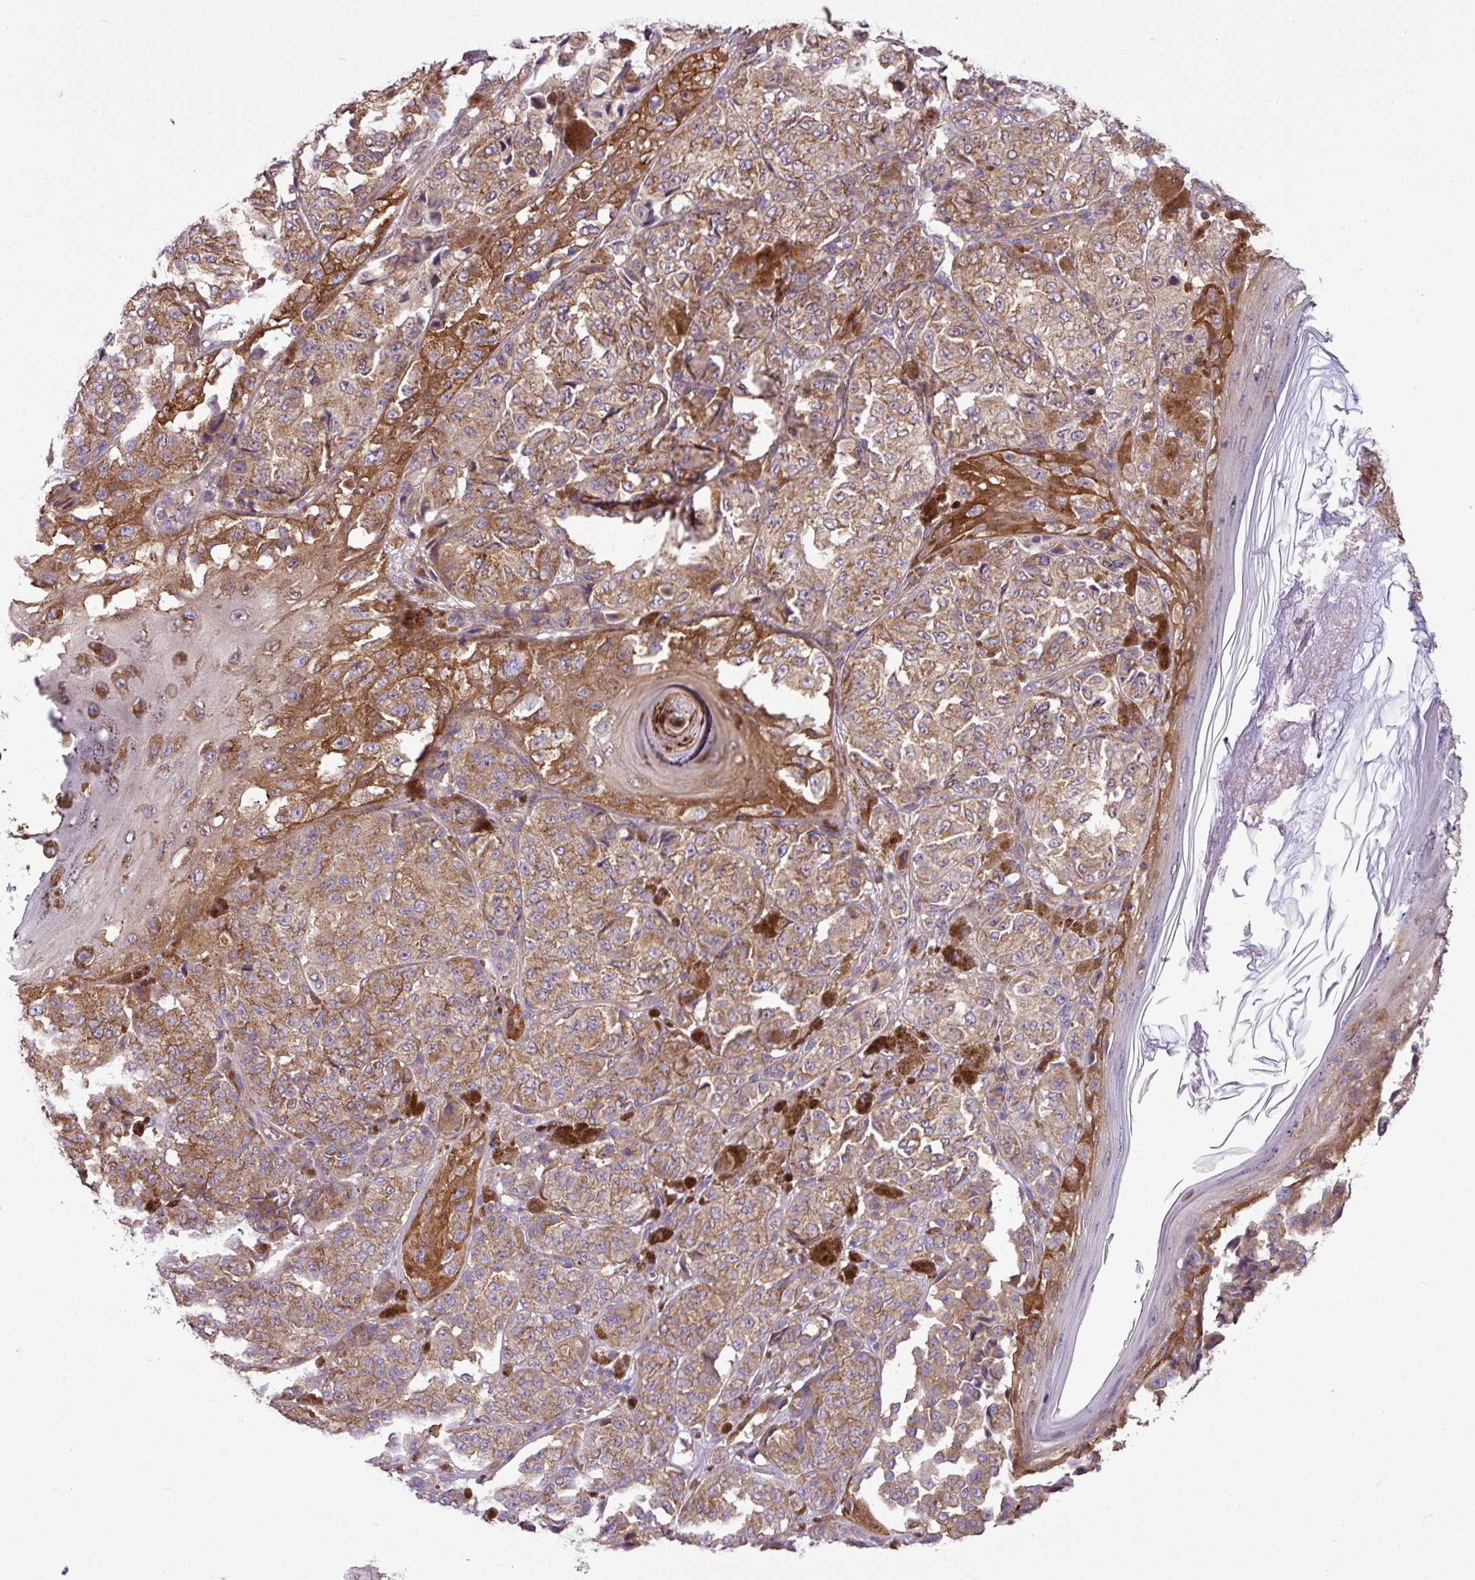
{"staining": {"intensity": "moderate", "quantity": ">75%", "location": "cytoplasmic/membranous"}, "tissue": "melanoma", "cell_type": "Tumor cells", "image_type": "cancer", "snomed": [{"axis": "morphology", "description": "Malignant melanoma, NOS"}, {"axis": "topography", "description": "Skin"}], "caption": "Immunohistochemistry (IHC) of human melanoma reveals medium levels of moderate cytoplasmic/membranous positivity in about >75% of tumor cells. (IHC, brightfield microscopy, high magnification).", "gene": "SLC23A2", "patient": {"sex": "male", "age": 42}}